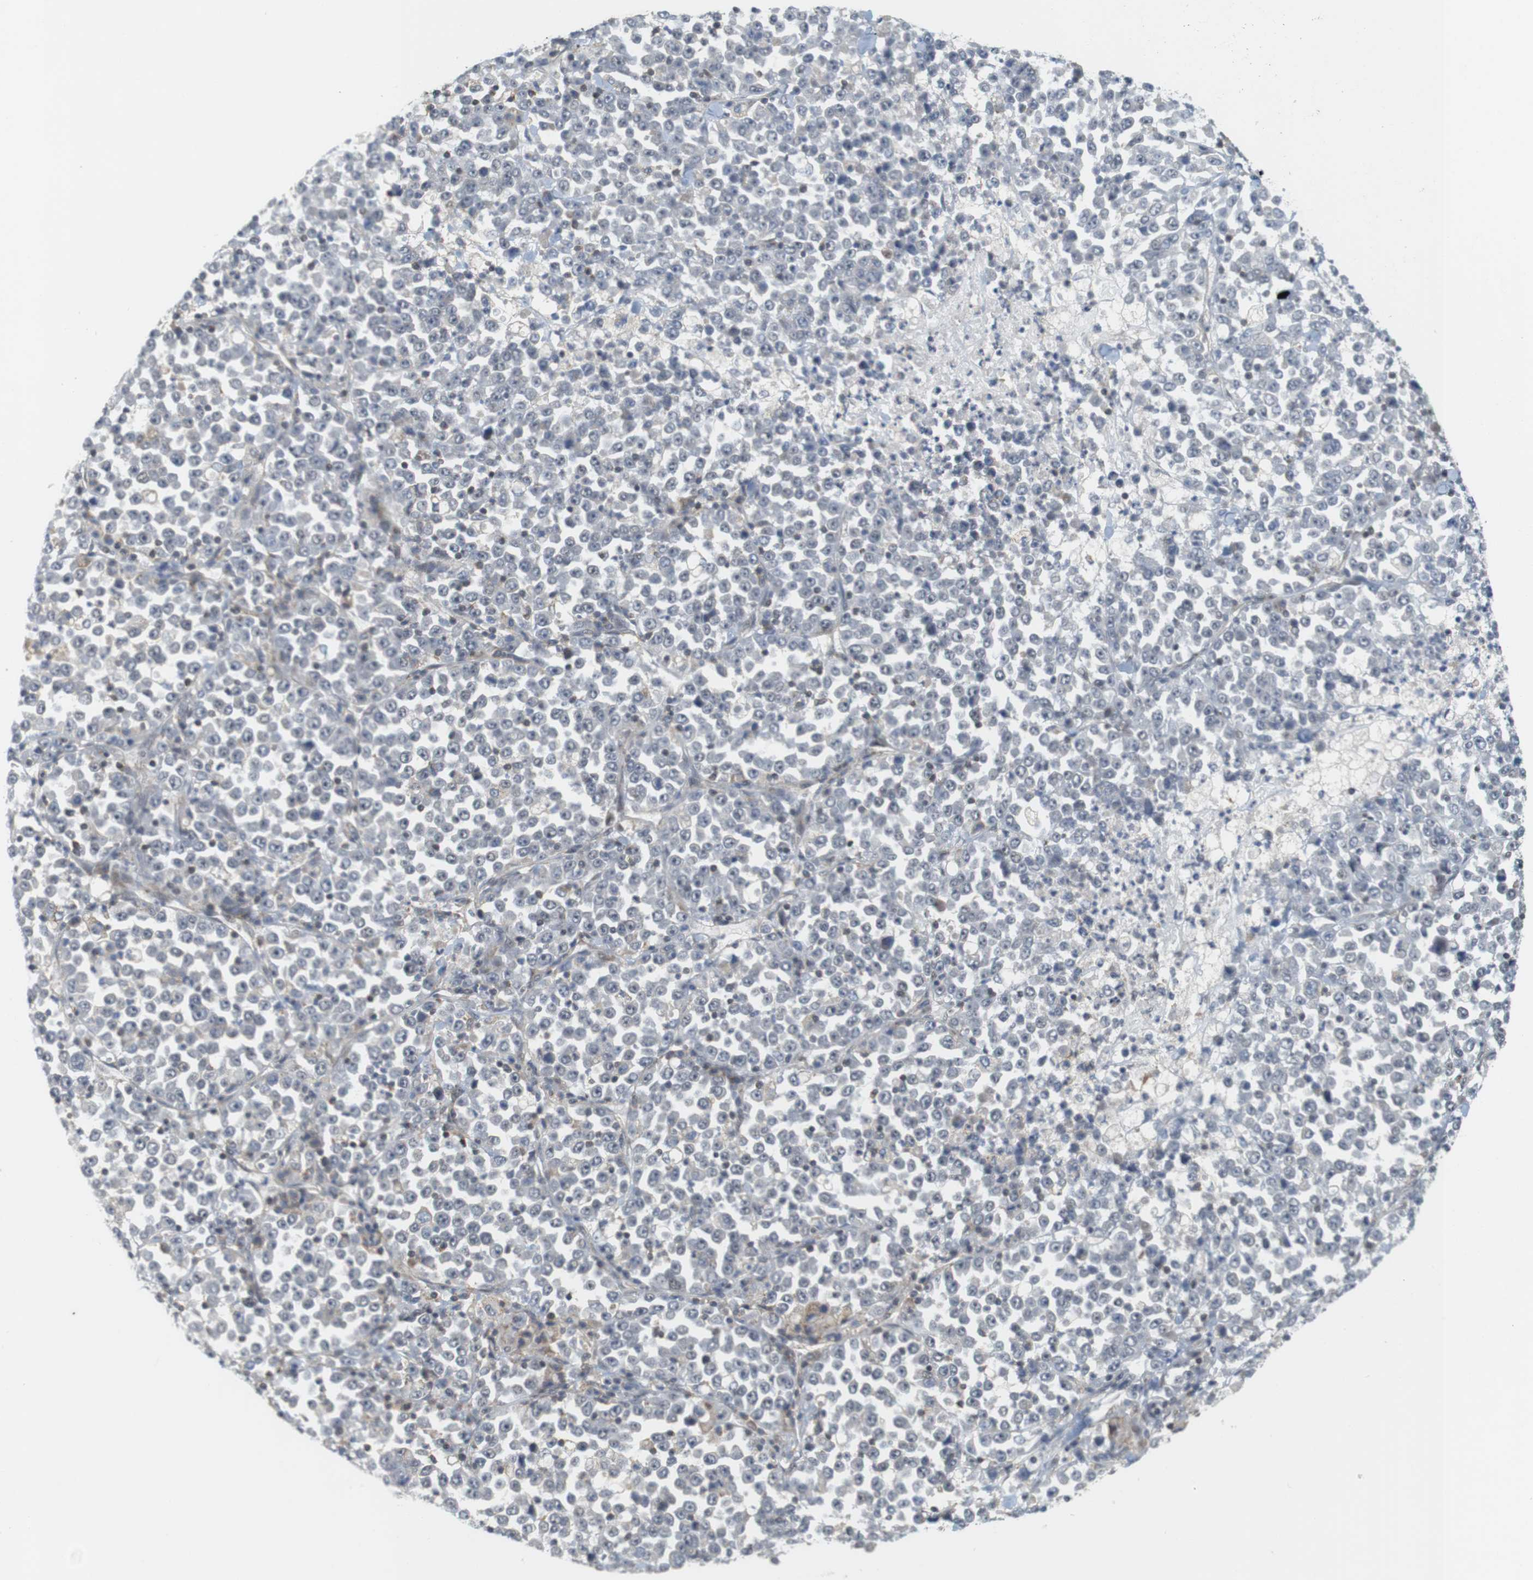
{"staining": {"intensity": "negative", "quantity": "none", "location": "none"}, "tissue": "stomach cancer", "cell_type": "Tumor cells", "image_type": "cancer", "snomed": [{"axis": "morphology", "description": "Normal tissue, NOS"}, {"axis": "morphology", "description": "Adenocarcinoma, NOS"}, {"axis": "topography", "description": "Stomach, upper"}, {"axis": "topography", "description": "Stomach"}], "caption": "DAB immunohistochemical staining of human stomach adenocarcinoma exhibits no significant expression in tumor cells. The staining was performed using DAB (3,3'-diaminobenzidine) to visualize the protein expression in brown, while the nuclei were stained in blue with hematoxylin (Magnification: 20x).", "gene": "BRD4", "patient": {"sex": "male", "age": 59}}